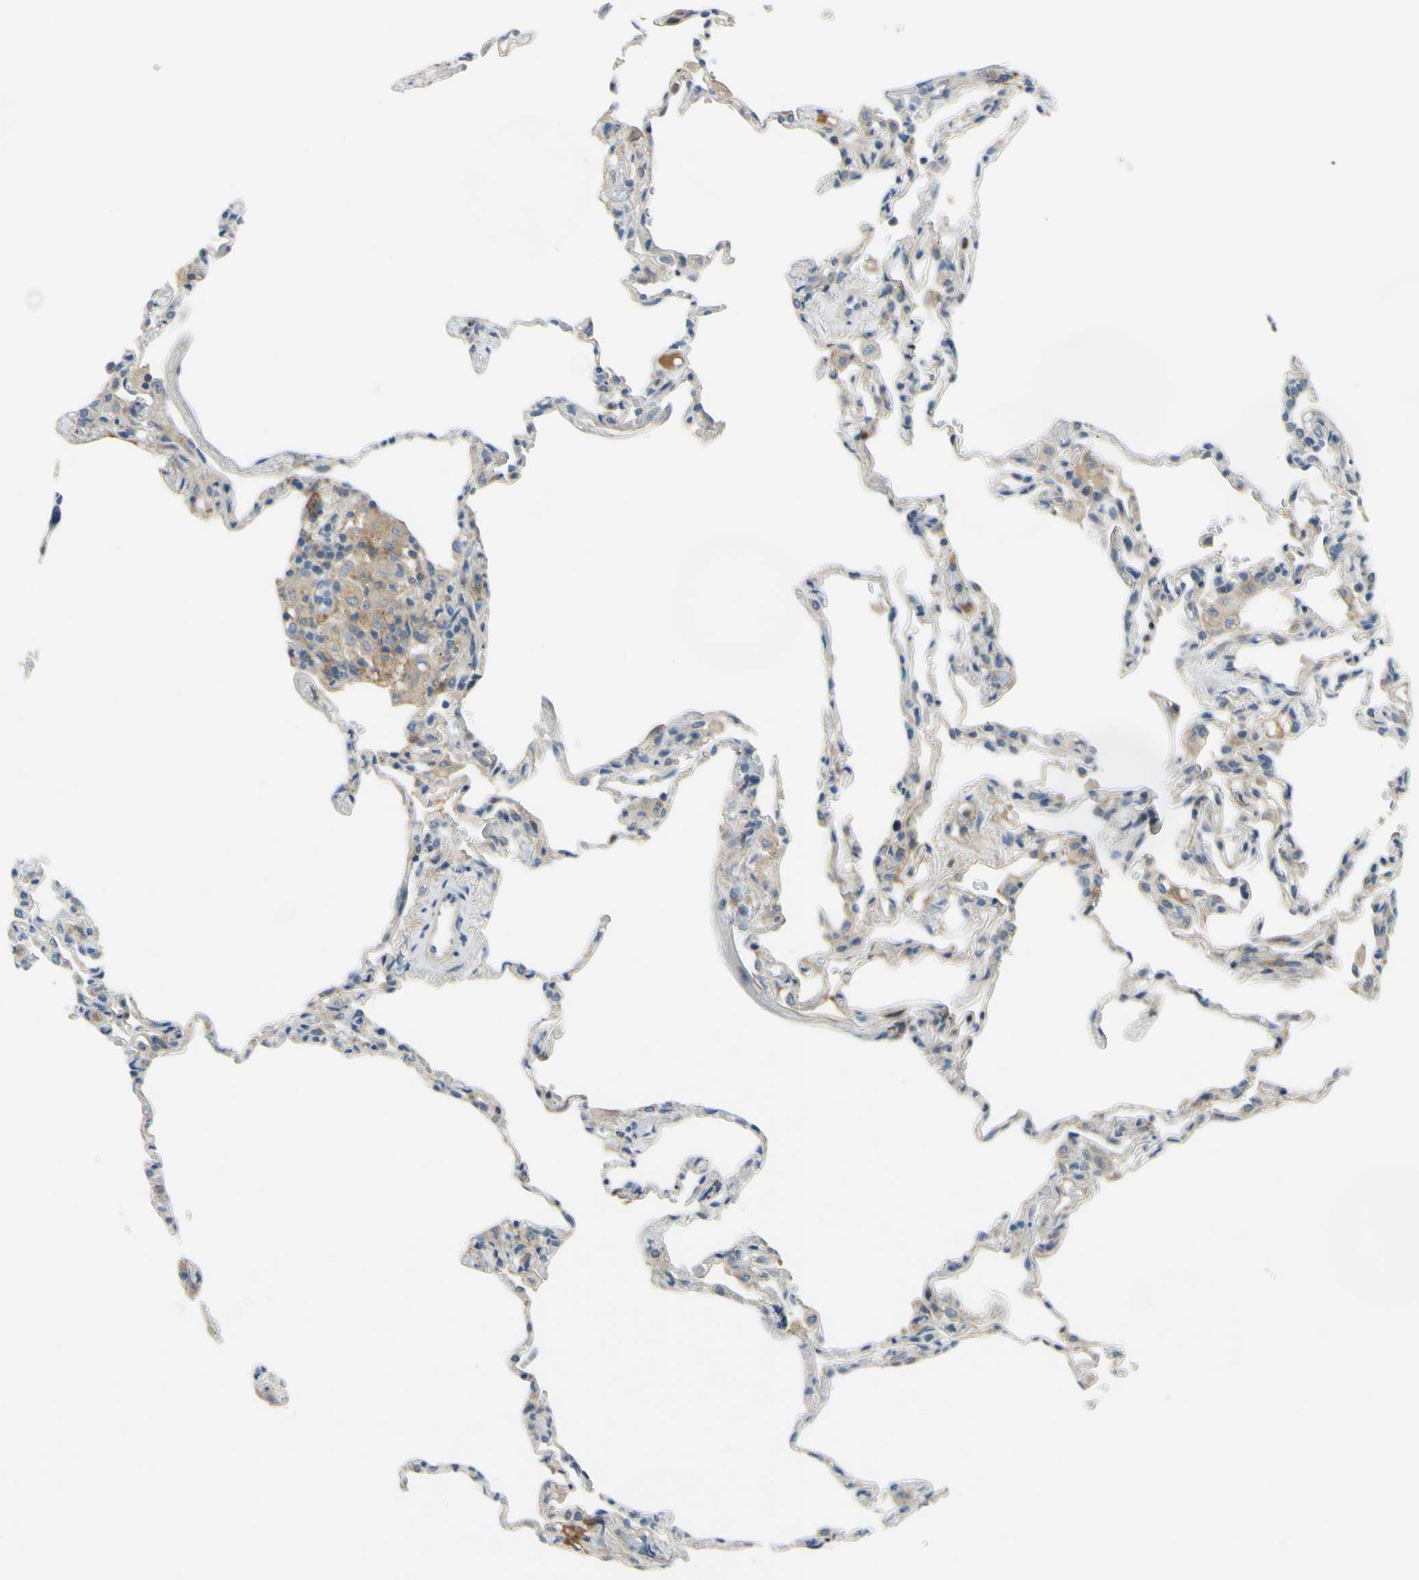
{"staining": {"intensity": "weak", "quantity": "<25%", "location": "cytoplasmic/membranous"}, "tissue": "lung", "cell_type": "Alveolar cells", "image_type": "normal", "snomed": [{"axis": "morphology", "description": "Normal tissue, NOS"}, {"axis": "topography", "description": "Lung"}], "caption": "High power microscopy image of an immunohistochemistry micrograph of benign lung, revealing no significant positivity in alveolar cells. Brightfield microscopy of immunohistochemistry (IHC) stained with DAB (3,3'-diaminobenzidine) (brown) and hematoxylin (blue), captured at high magnification.", "gene": "ARHGAP1", "patient": {"sex": "male", "age": 59}}